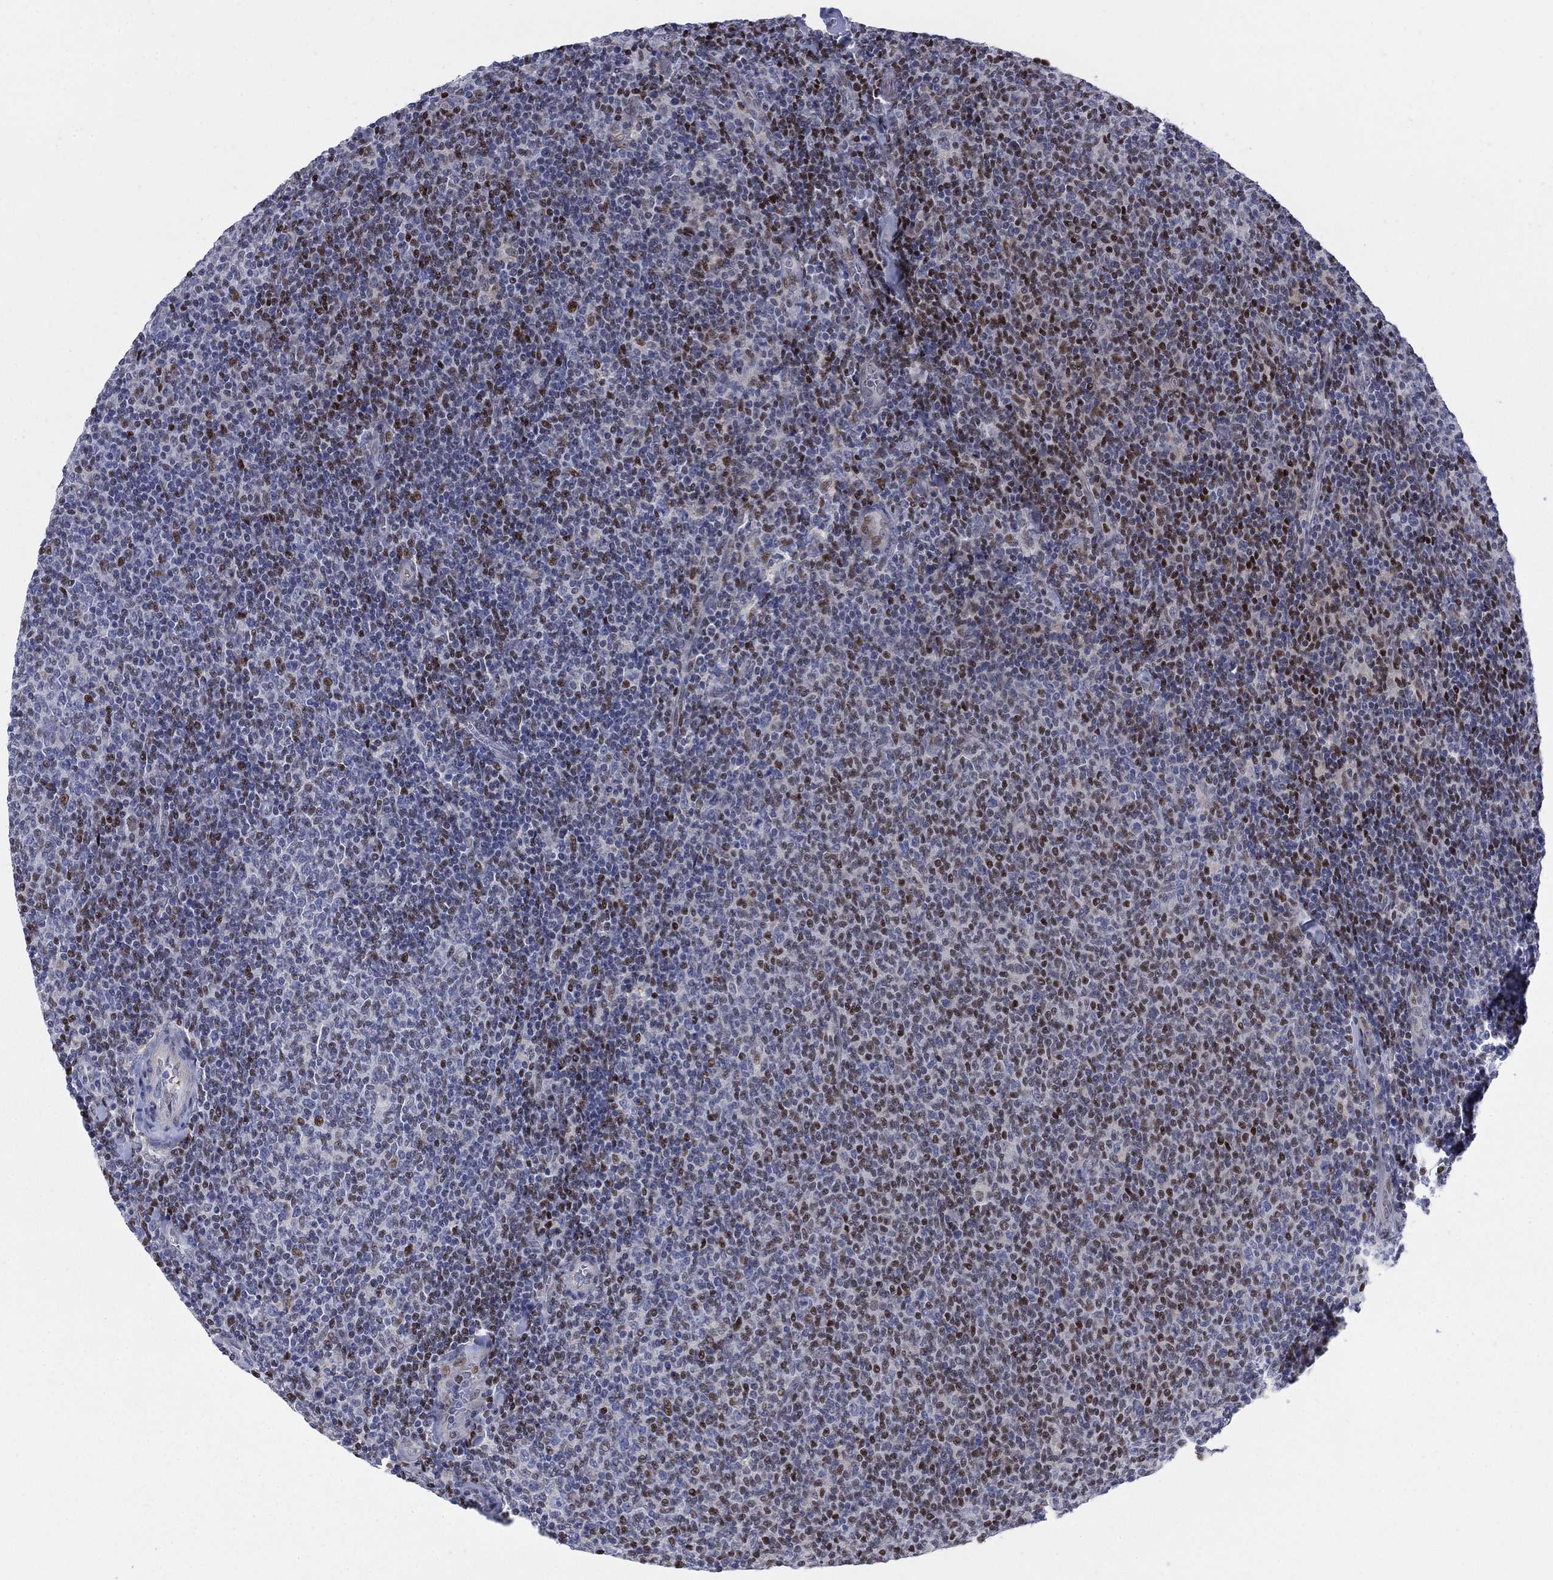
{"staining": {"intensity": "strong", "quantity": "<25%", "location": "nuclear"}, "tissue": "lymphoma", "cell_type": "Tumor cells", "image_type": "cancer", "snomed": [{"axis": "morphology", "description": "Malignant lymphoma, non-Hodgkin's type, Low grade"}, {"axis": "topography", "description": "Lymph node"}], "caption": "Malignant lymphoma, non-Hodgkin's type (low-grade) tissue reveals strong nuclear staining in about <25% of tumor cells, visualized by immunohistochemistry.", "gene": "MYO3A", "patient": {"sex": "male", "age": 52}}